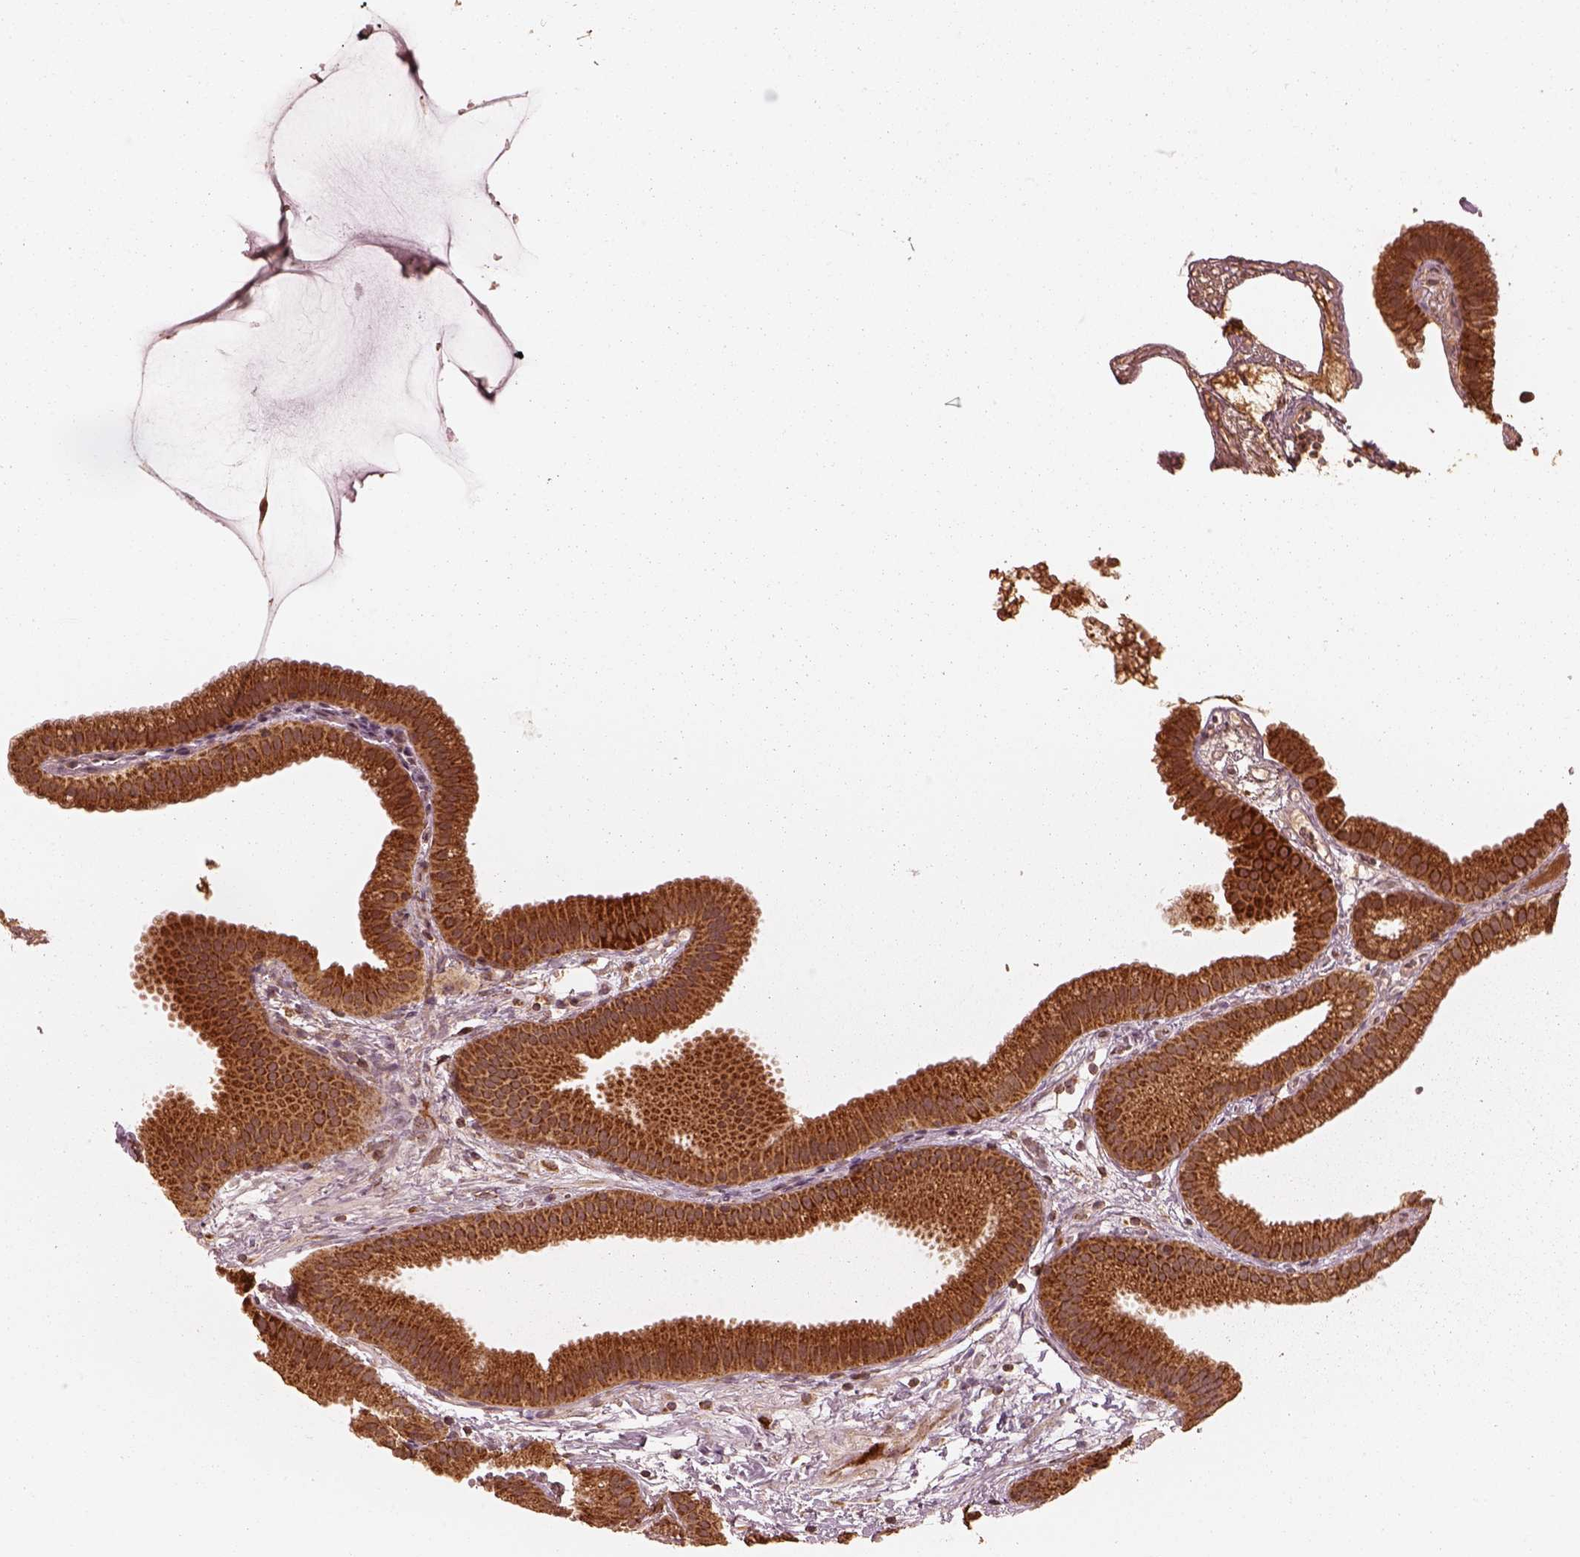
{"staining": {"intensity": "strong", "quantity": ">75%", "location": "cytoplasmic/membranous"}, "tissue": "gallbladder", "cell_type": "Glandular cells", "image_type": "normal", "snomed": [{"axis": "morphology", "description": "Normal tissue, NOS"}, {"axis": "topography", "description": "Gallbladder"}], "caption": "Strong cytoplasmic/membranous expression for a protein is present in approximately >75% of glandular cells of normal gallbladder using IHC.", "gene": "DNAJC25", "patient": {"sex": "female", "age": 63}}